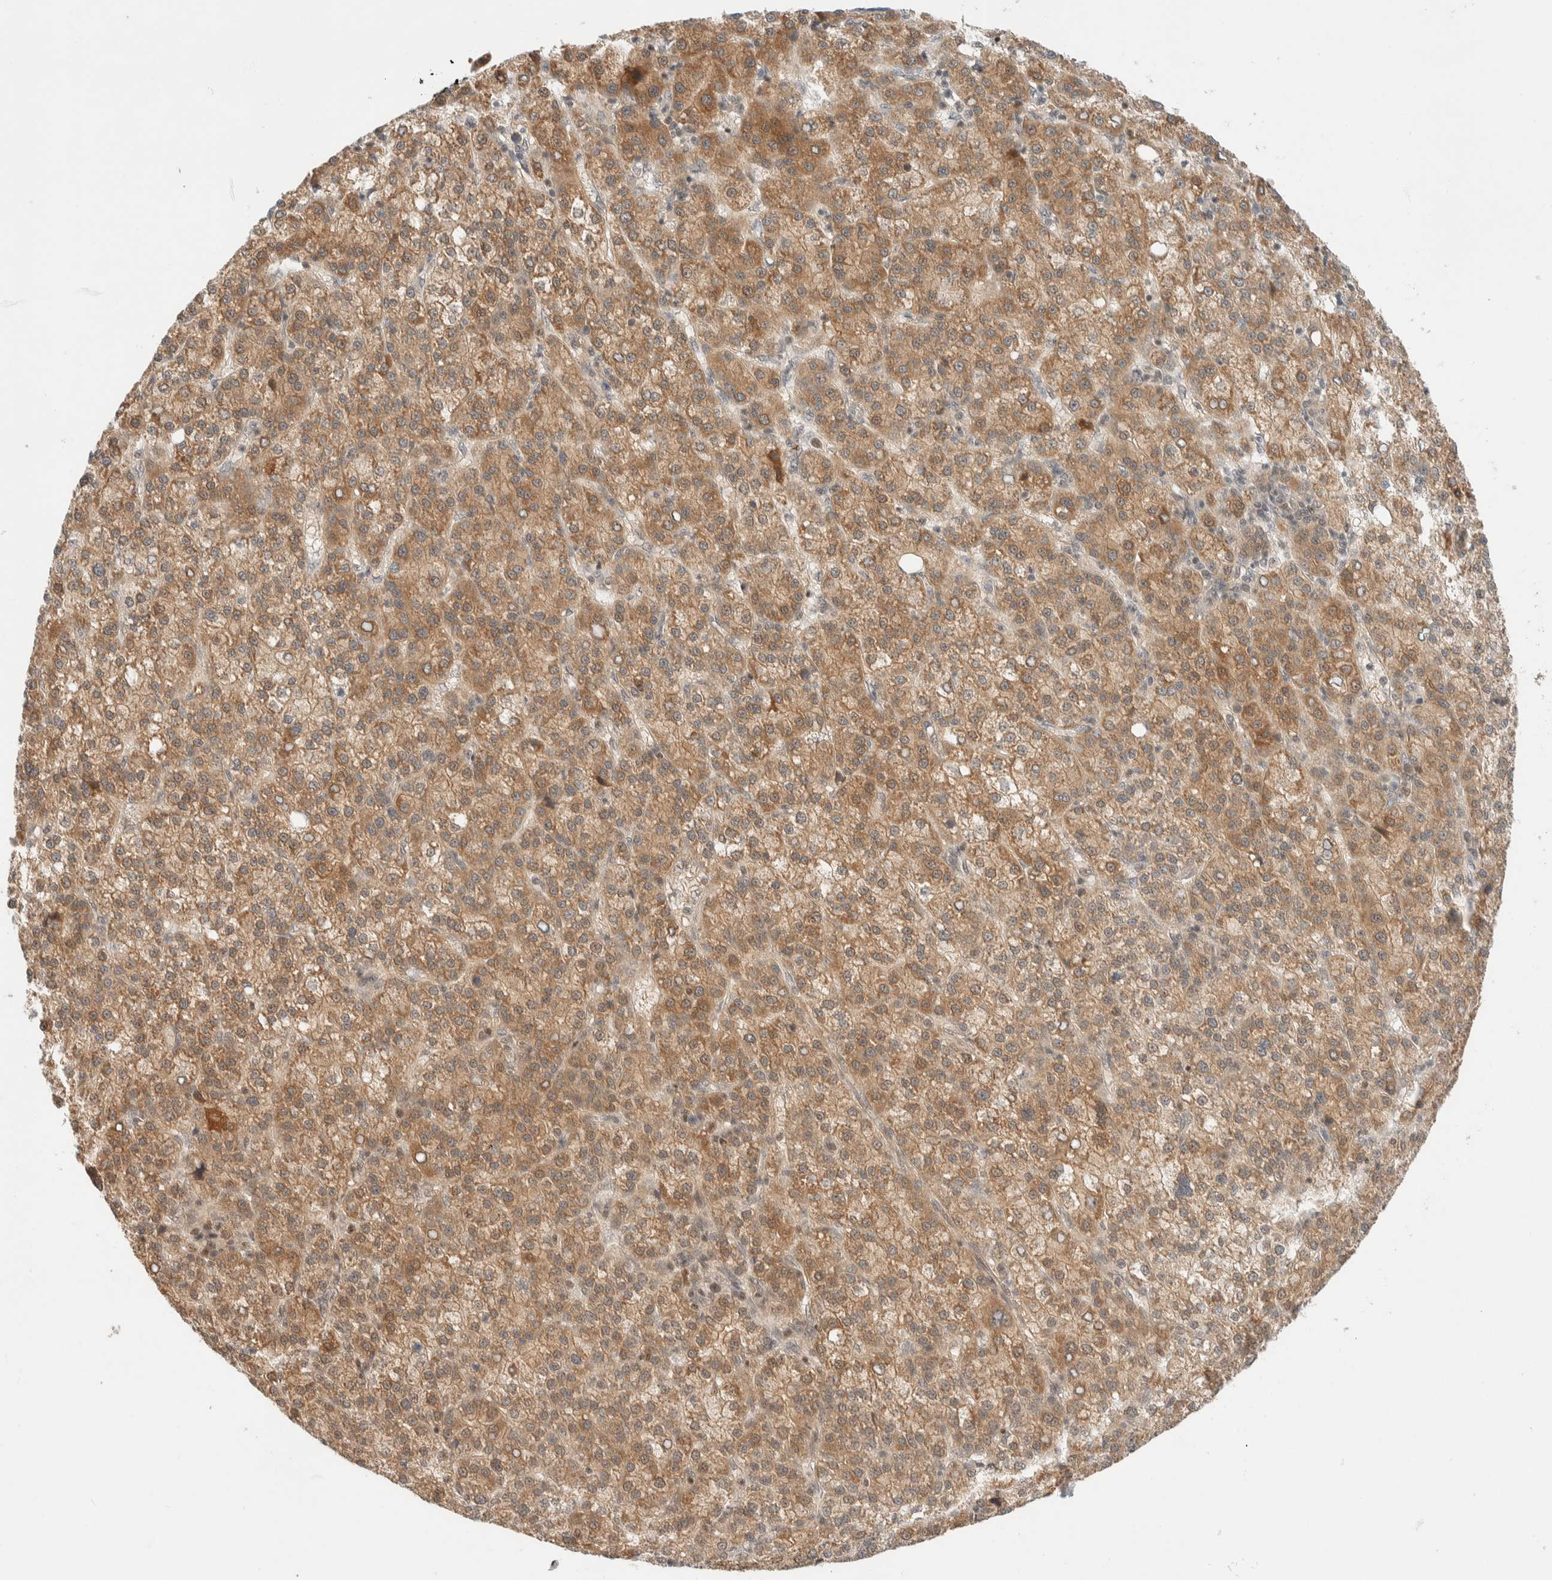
{"staining": {"intensity": "moderate", "quantity": ">75%", "location": "cytoplasmic/membranous"}, "tissue": "liver cancer", "cell_type": "Tumor cells", "image_type": "cancer", "snomed": [{"axis": "morphology", "description": "Carcinoma, Hepatocellular, NOS"}, {"axis": "topography", "description": "Liver"}], "caption": "Liver cancer tissue exhibits moderate cytoplasmic/membranous positivity in approximately >75% of tumor cells, visualized by immunohistochemistry. The protein is shown in brown color, while the nuclei are stained blue.", "gene": "C8orf76", "patient": {"sex": "female", "age": 58}}